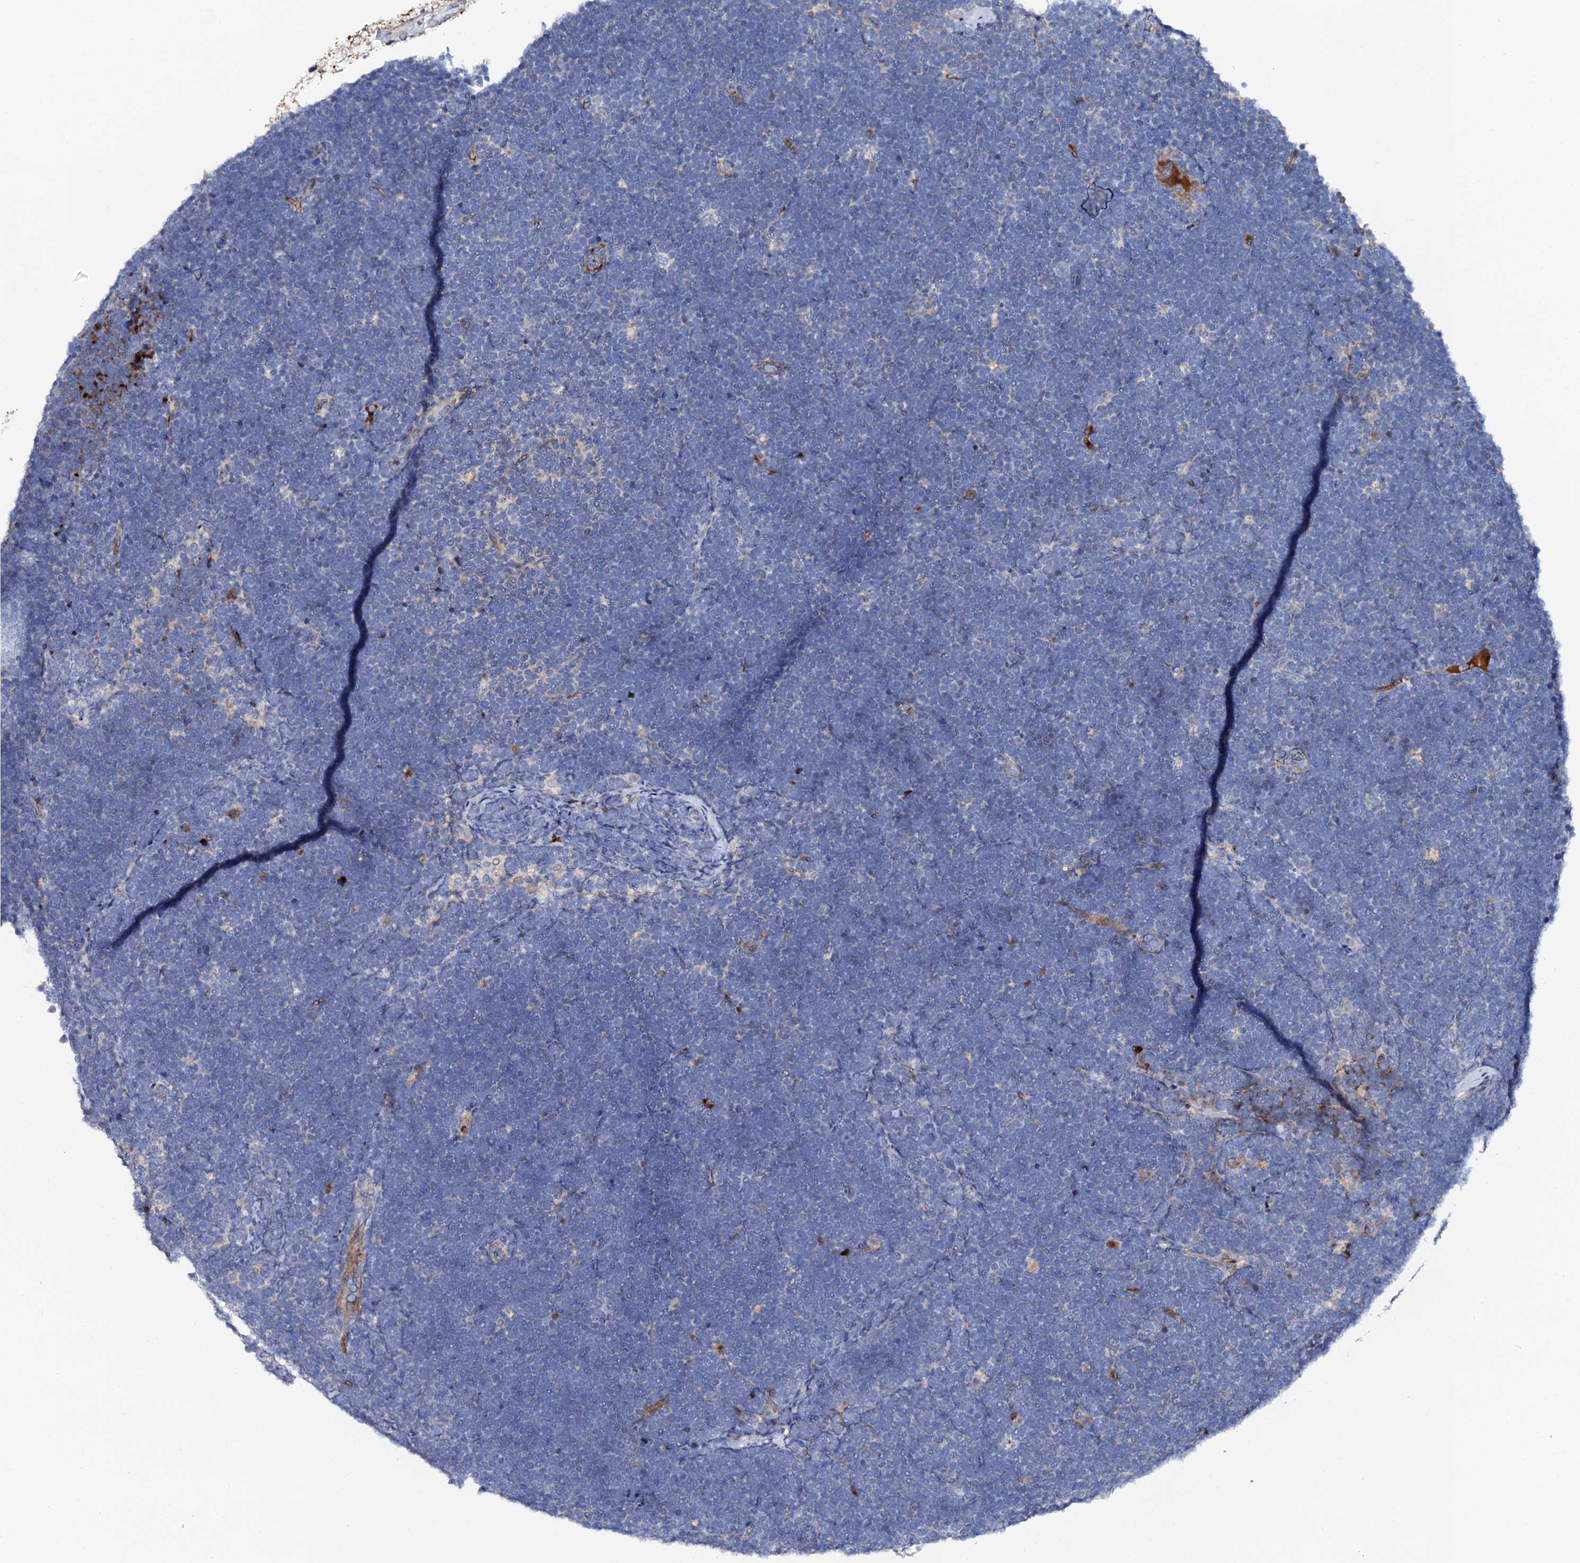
{"staining": {"intensity": "negative", "quantity": "none", "location": "none"}, "tissue": "lymphoma", "cell_type": "Tumor cells", "image_type": "cancer", "snomed": [{"axis": "morphology", "description": "Malignant lymphoma, non-Hodgkin's type, High grade"}, {"axis": "topography", "description": "Lymph node"}], "caption": "DAB (3,3'-diaminobenzidine) immunohistochemical staining of human lymphoma exhibits no significant positivity in tumor cells. Nuclei are stained in blue.", "gene": "SLC10A7", "patient": {"sex": "male", "age": 13}}